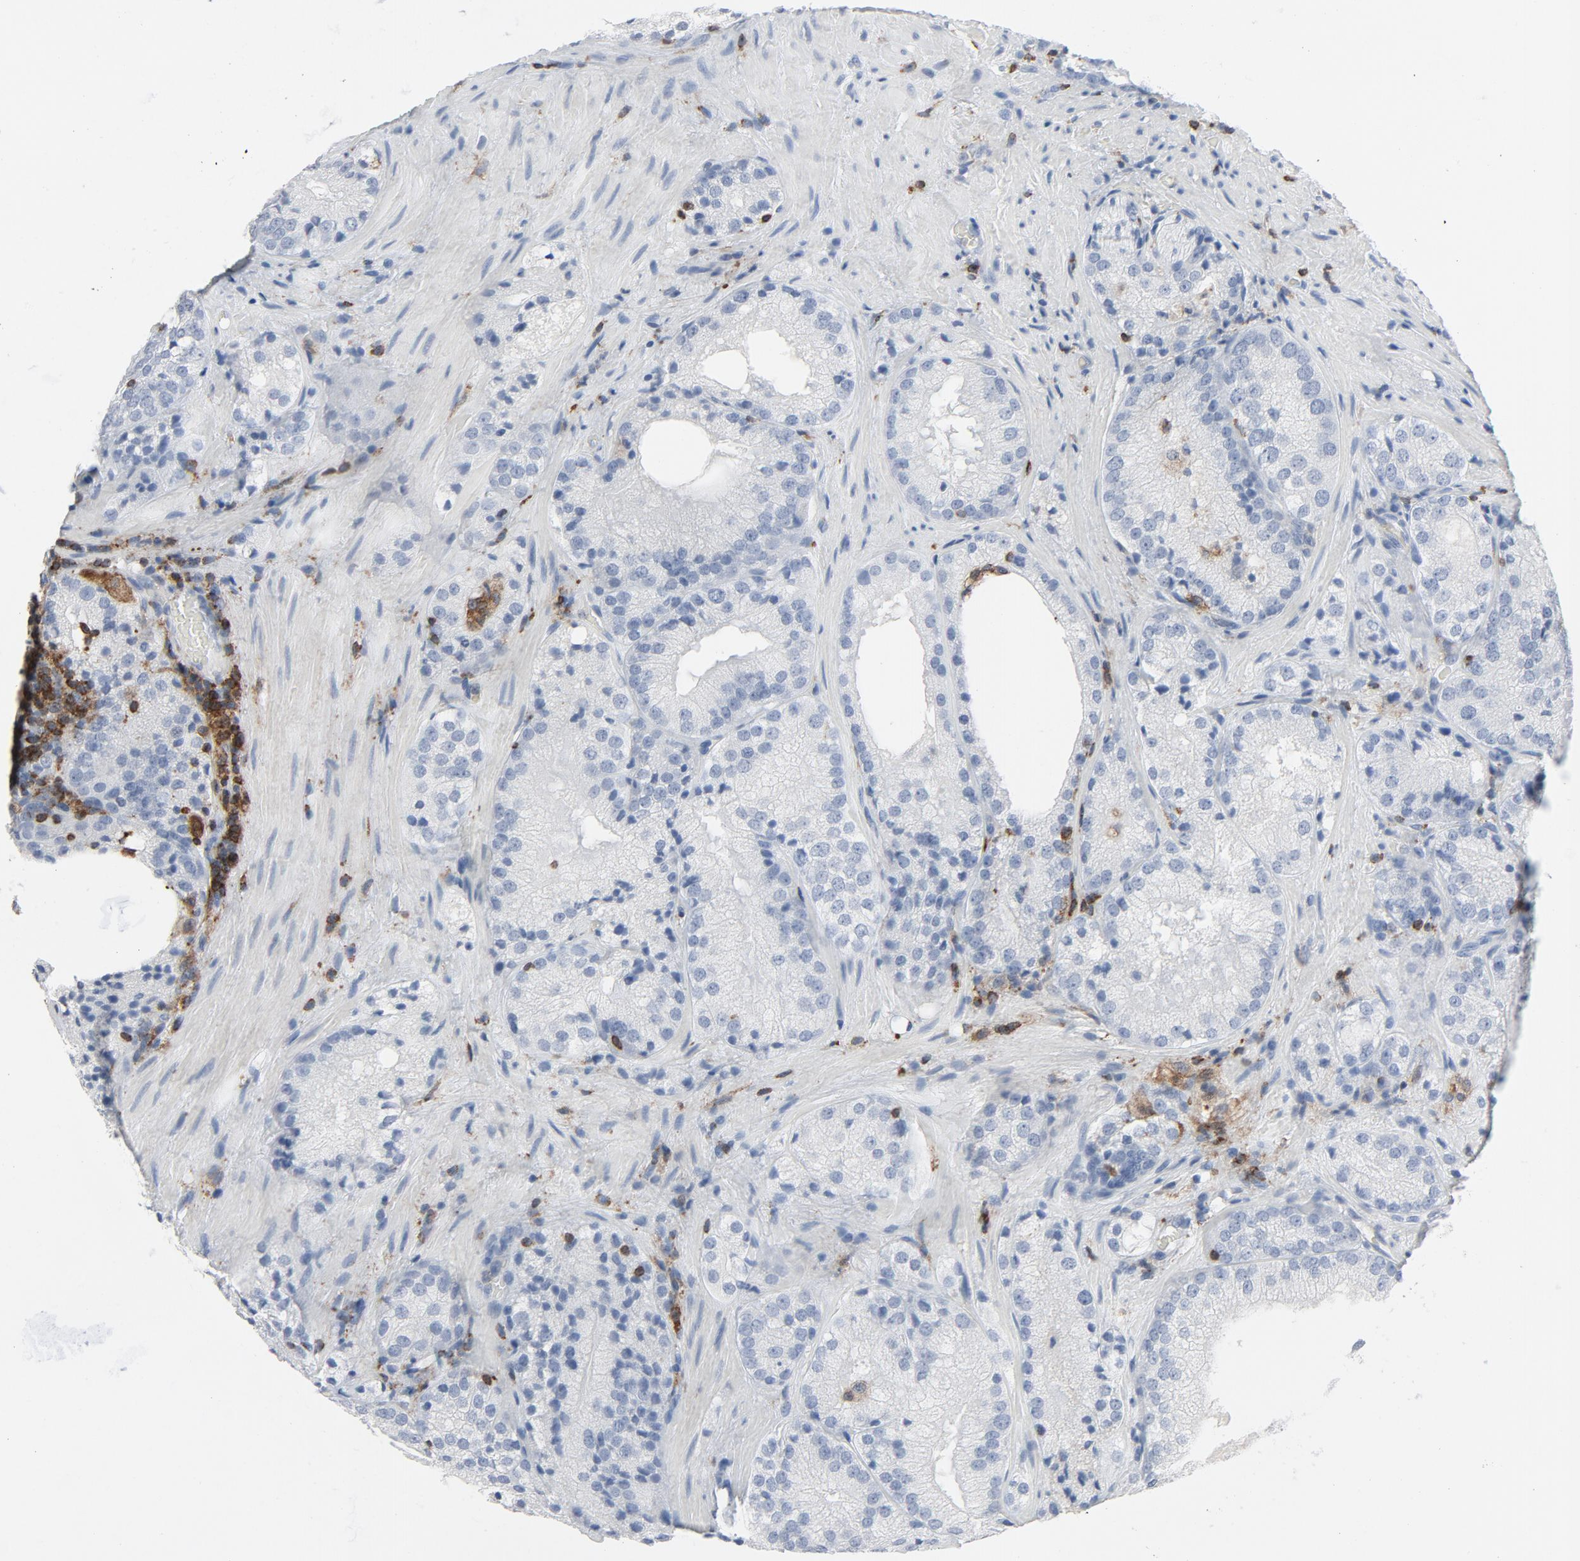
{"staining": {"intensity": "negative", "quantity": "none", "location": "none"}, "tissue": "prostate cancer", "cell_type": "Tumor cells", "image_type": "cancer", "snomed": [{"axis": "morphology", "description": "Adenocarcinoma, Low grade"}, {"axis": "topography", "description": "Prostate"}], "caption": "A high-resolution micrograph shows immunohistochemistry staining of prostate cancer (low-grade adenocarcinoma), which reveals no significant expression in tumor cells.", "gene": "LCP2", "patient": {"sex": "male", "age": 60}}